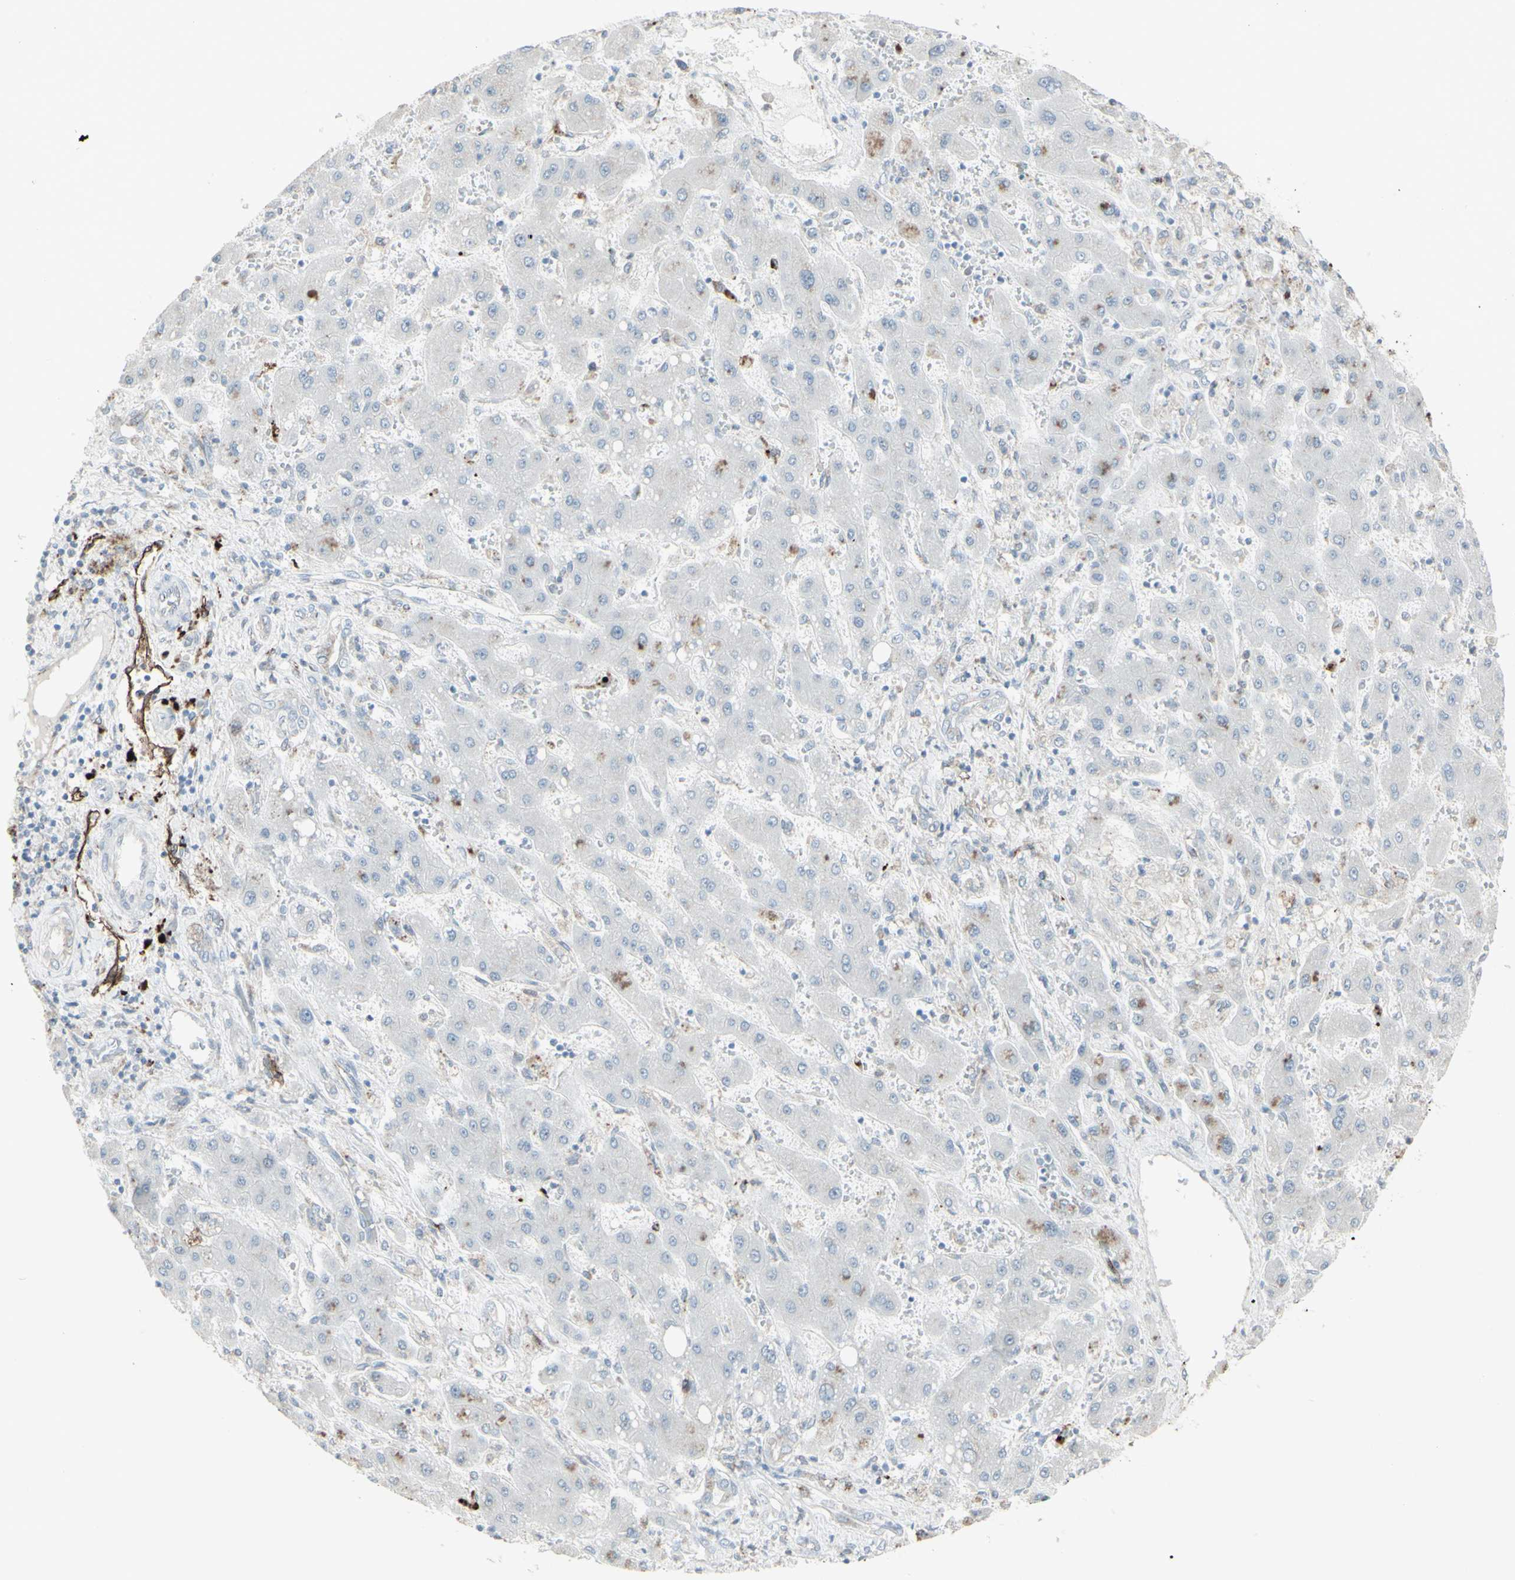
{"staining": {"intensity": "negative", "quantity": "none", "location": "none"}, "tissue": "liver cancer", "cell_type": "Tumor cells", "image_type": "cancer", "snomed": [{"axis": "morphology", "description": "Cholangiocarcinoma"}, {"axis": "topography", "description": "Liver"}], "caption": "This is an IHC micrograph of human liver cholangiocarcinoma. There is no staining in tumor cells.", "gene": "GJA1", "patient": {"sex": "male", "age": 50}}